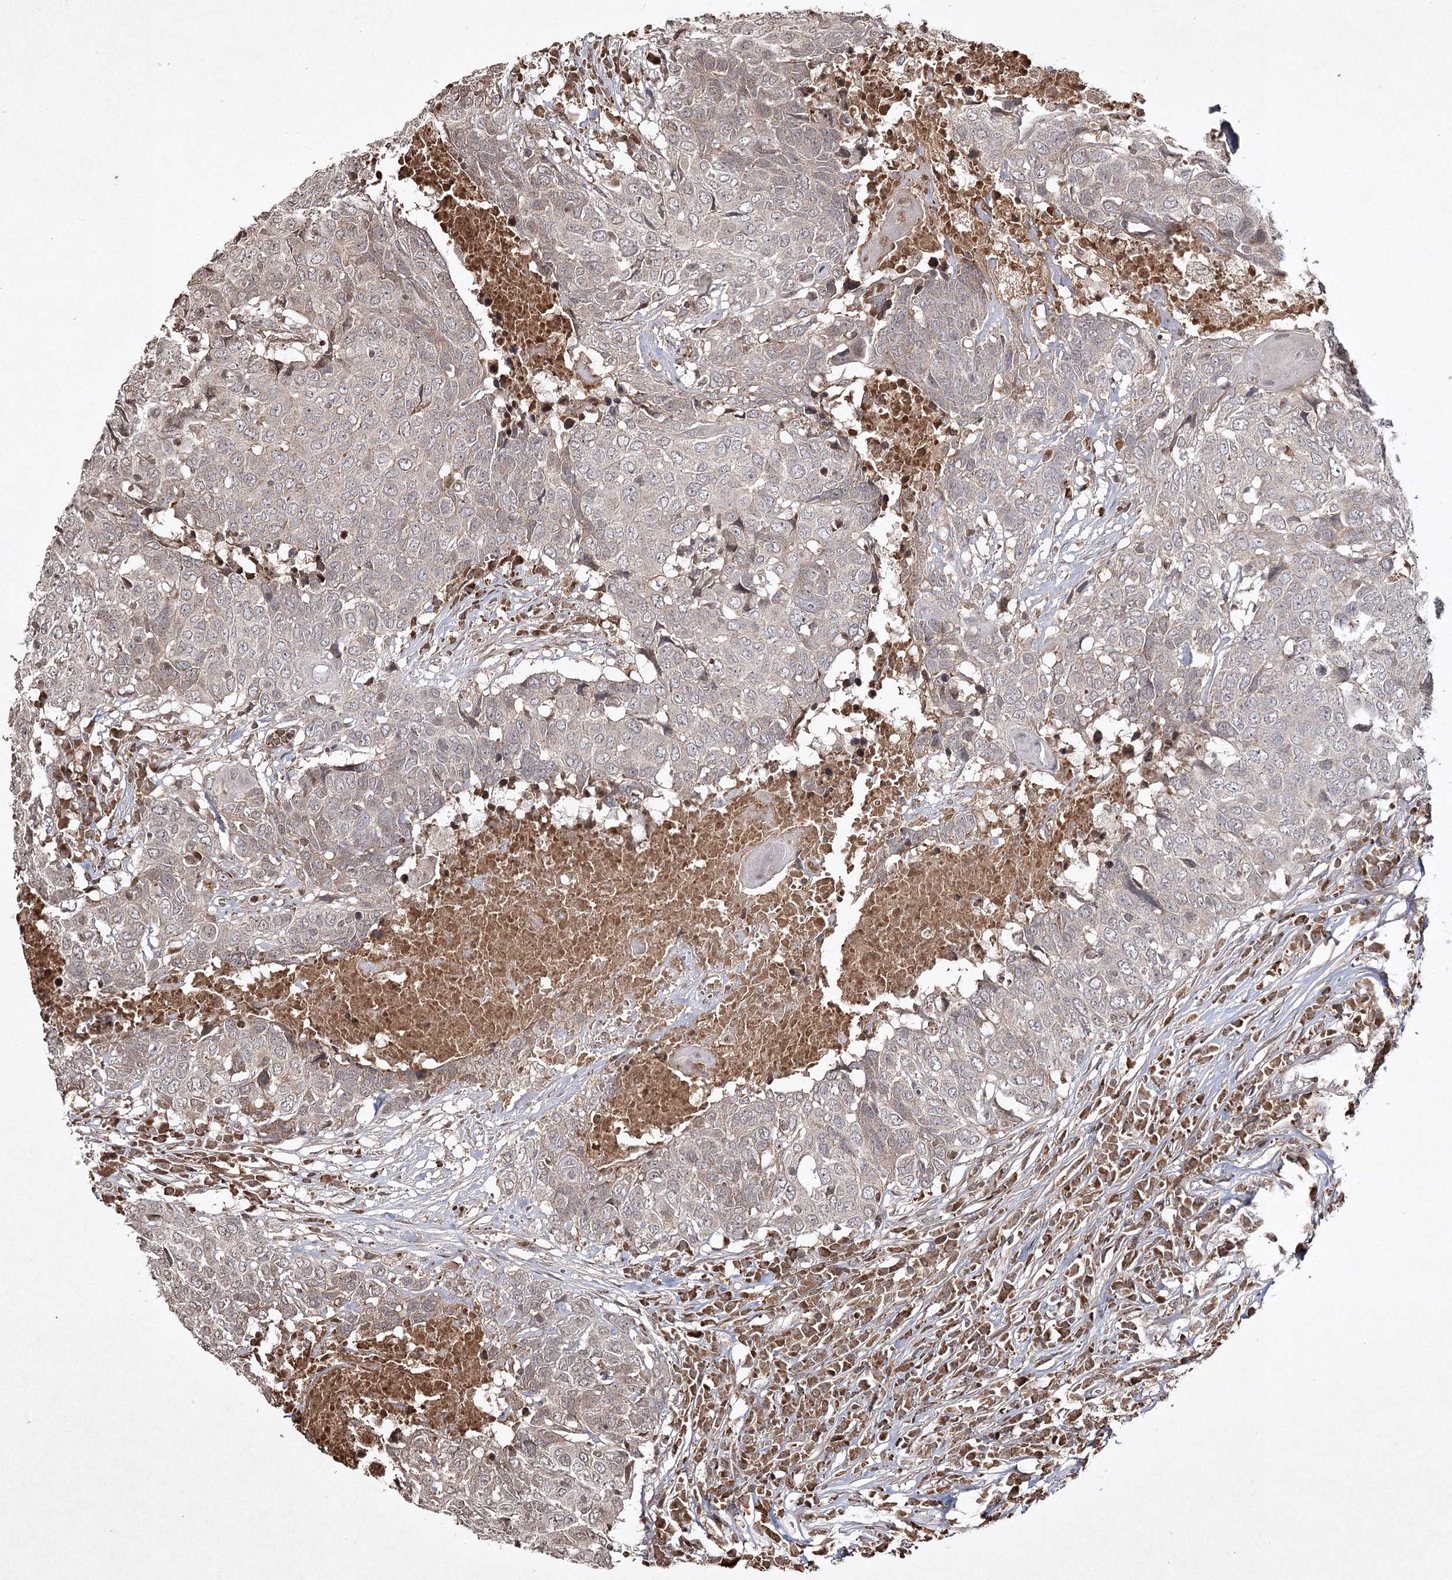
{"staining": {"intensity": "negative", "quantity": "none", "location": "none"}, "tissue": "head and neck cancer", "cell_type": "Tumor cells", "image_type": "cancer", "snomed": [{"axis": "morphology", "description": "Squamous cell carcinoma, NOS"}, {"axis": "topography", "description": "Head-Neck"}], "caption": "IHC of human squamous cell carcinoma (head and neck) shows no positivity in tumor cells. (Stains: DAB immunohistochemistry with hematoxylin counter stain, Microscopy: brightfield microscopy at high magnification).", "gene": "CYP2B6", "patient": {"sex": "male", "age": 66}}